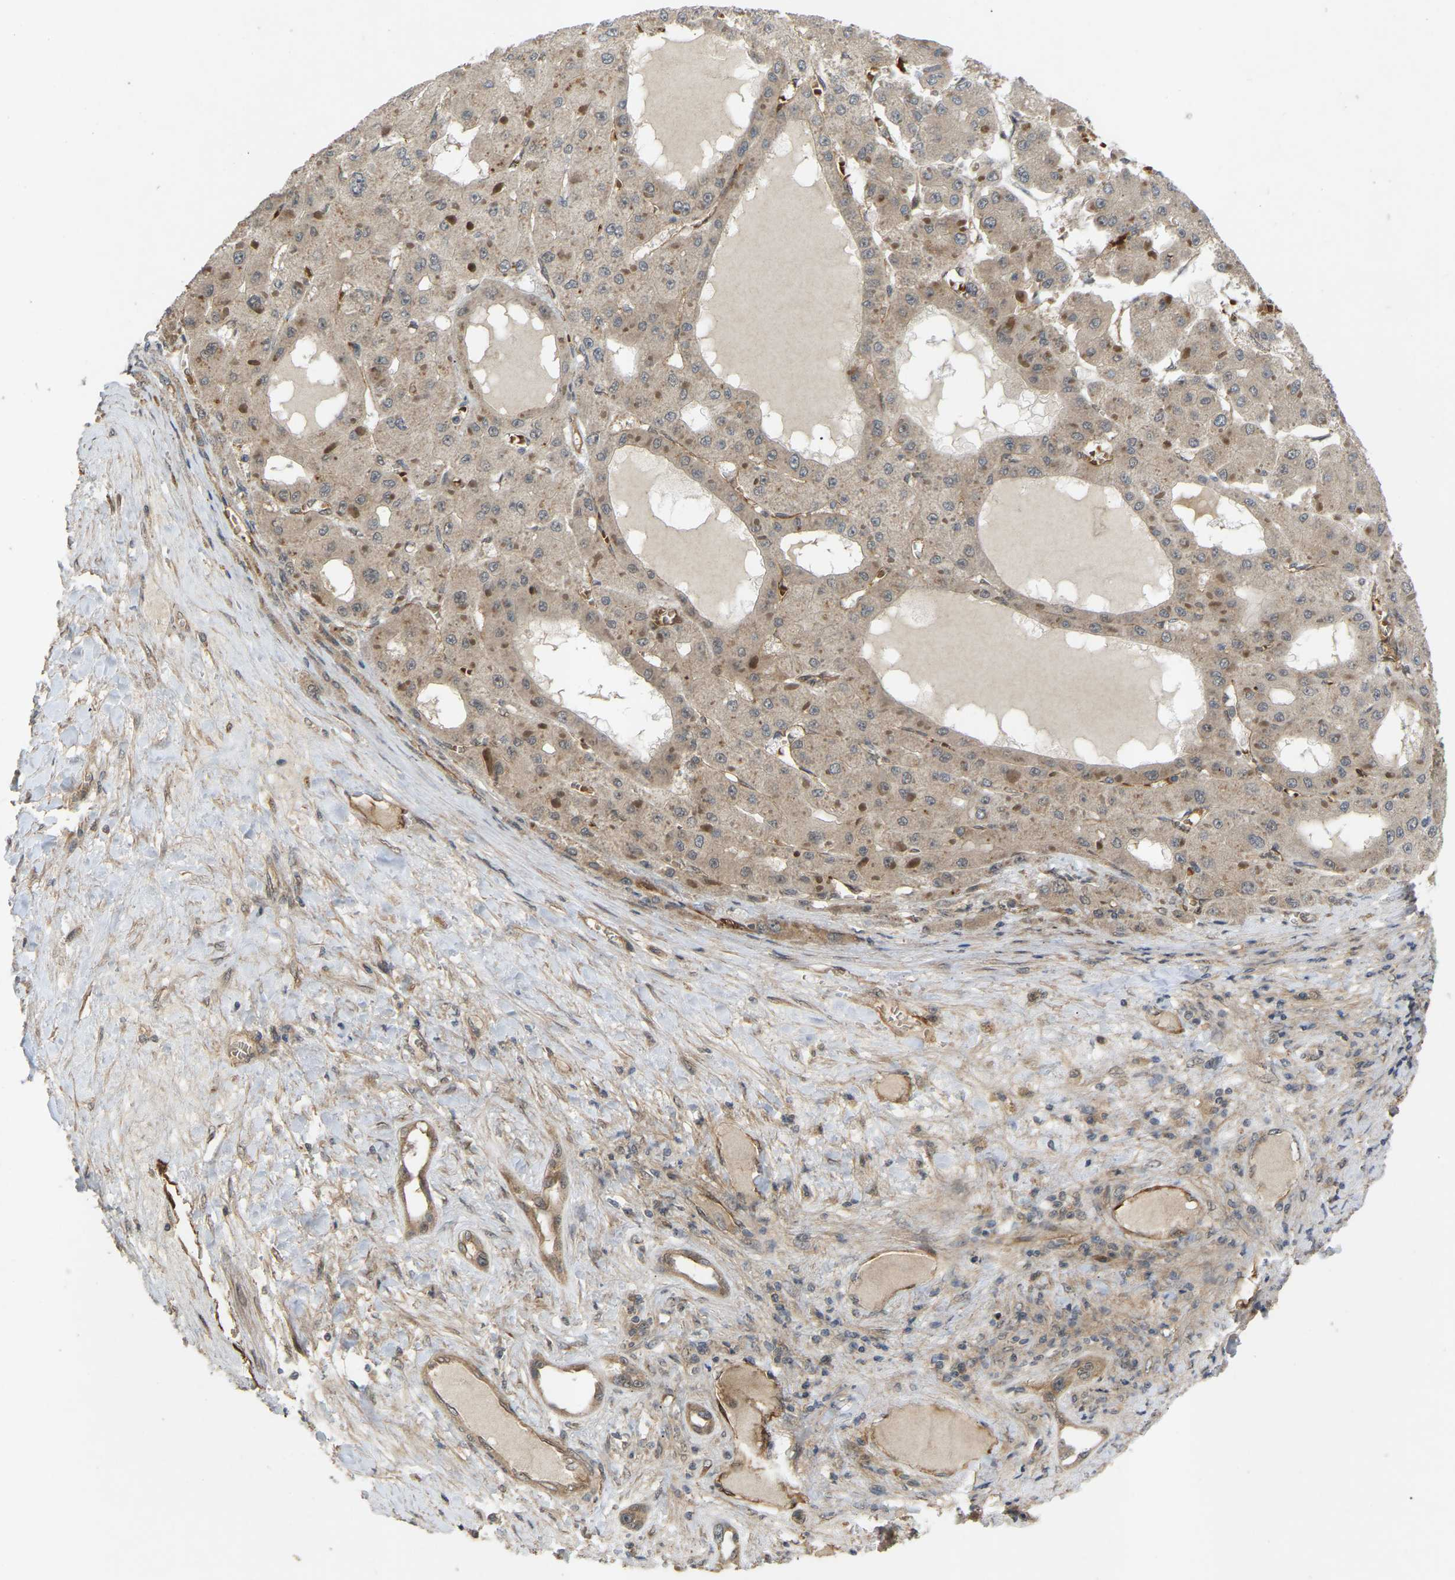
{"staining": {"intensity": "weak", "quantity": ">75%", "location": "cytoplasmic/membranous"}, "tissue": "liver cancer", "cell_type": "Tumor cells", "image_type": "cancer", "snomed": [{"axis": "morphology", "description": "Carcinoma, Hepatocellular, NOS"}, {"axis": "topography", "description": "Liver"}], "caption": "Immunohistochemistry (IHC) micrograph of neoplastic tissue: human hepatocellular carcinoma (liver) stained using IHC shows low levels of weak protein expression localized specifically in the cytoplasmic/membranous of tumor cells, appearing as a cytoplasmic/membranous brown color.", "gene": "LIMK2", "patient": {"sex": "female", "age": 73}}